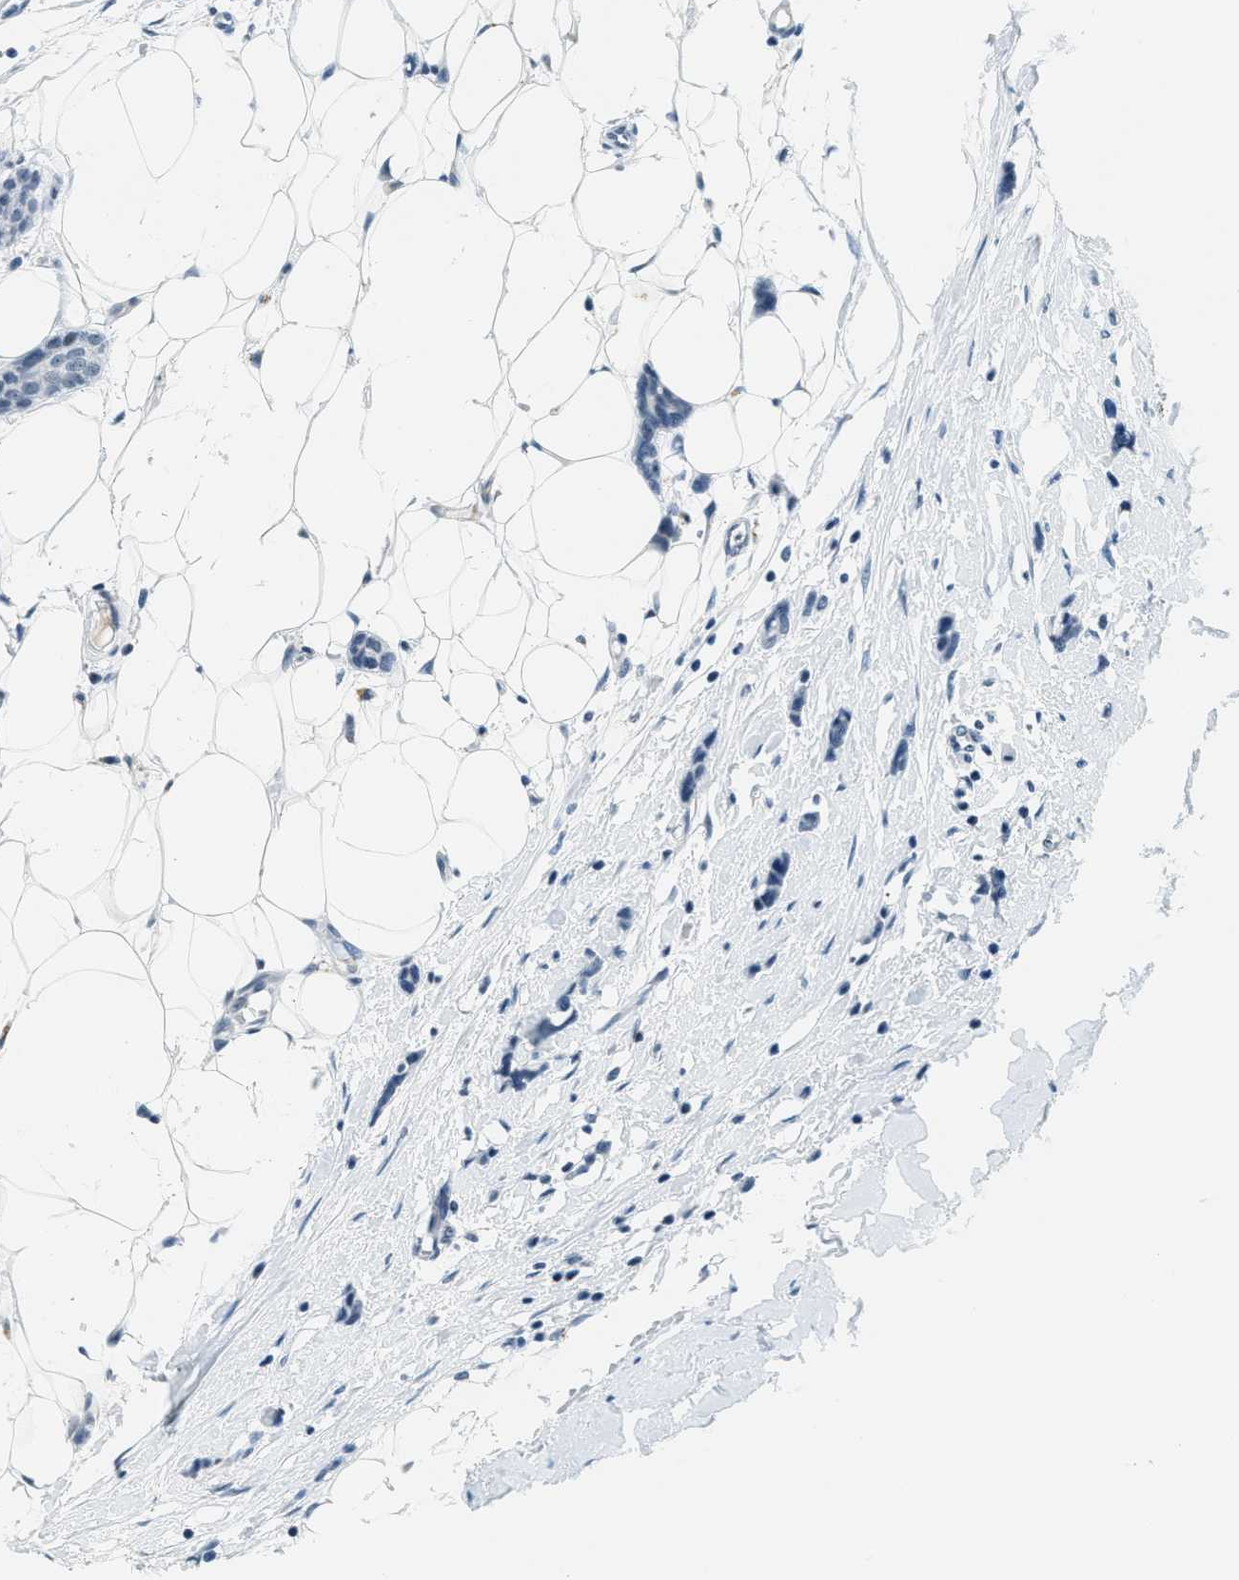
{"staining": {"intensity": "negative", "quantity": "none", "location": "none"}, "tissue": "breast cancer", "cell_type": "Tumor cells", "image_type": "cancer", "snomed": [{"axis": "morphology", "description": "Lobular carcinoma"}, {"axis": "topography", "description": "Skin"}, {"axis": "topography", "description": "Breast"}], "caption": "An image of breast lobular carcinoma stained for a protein exhibits no brown staining in tumor cells.", "gene": "CA4", "patient": {"sex": "female", "age": 46}}